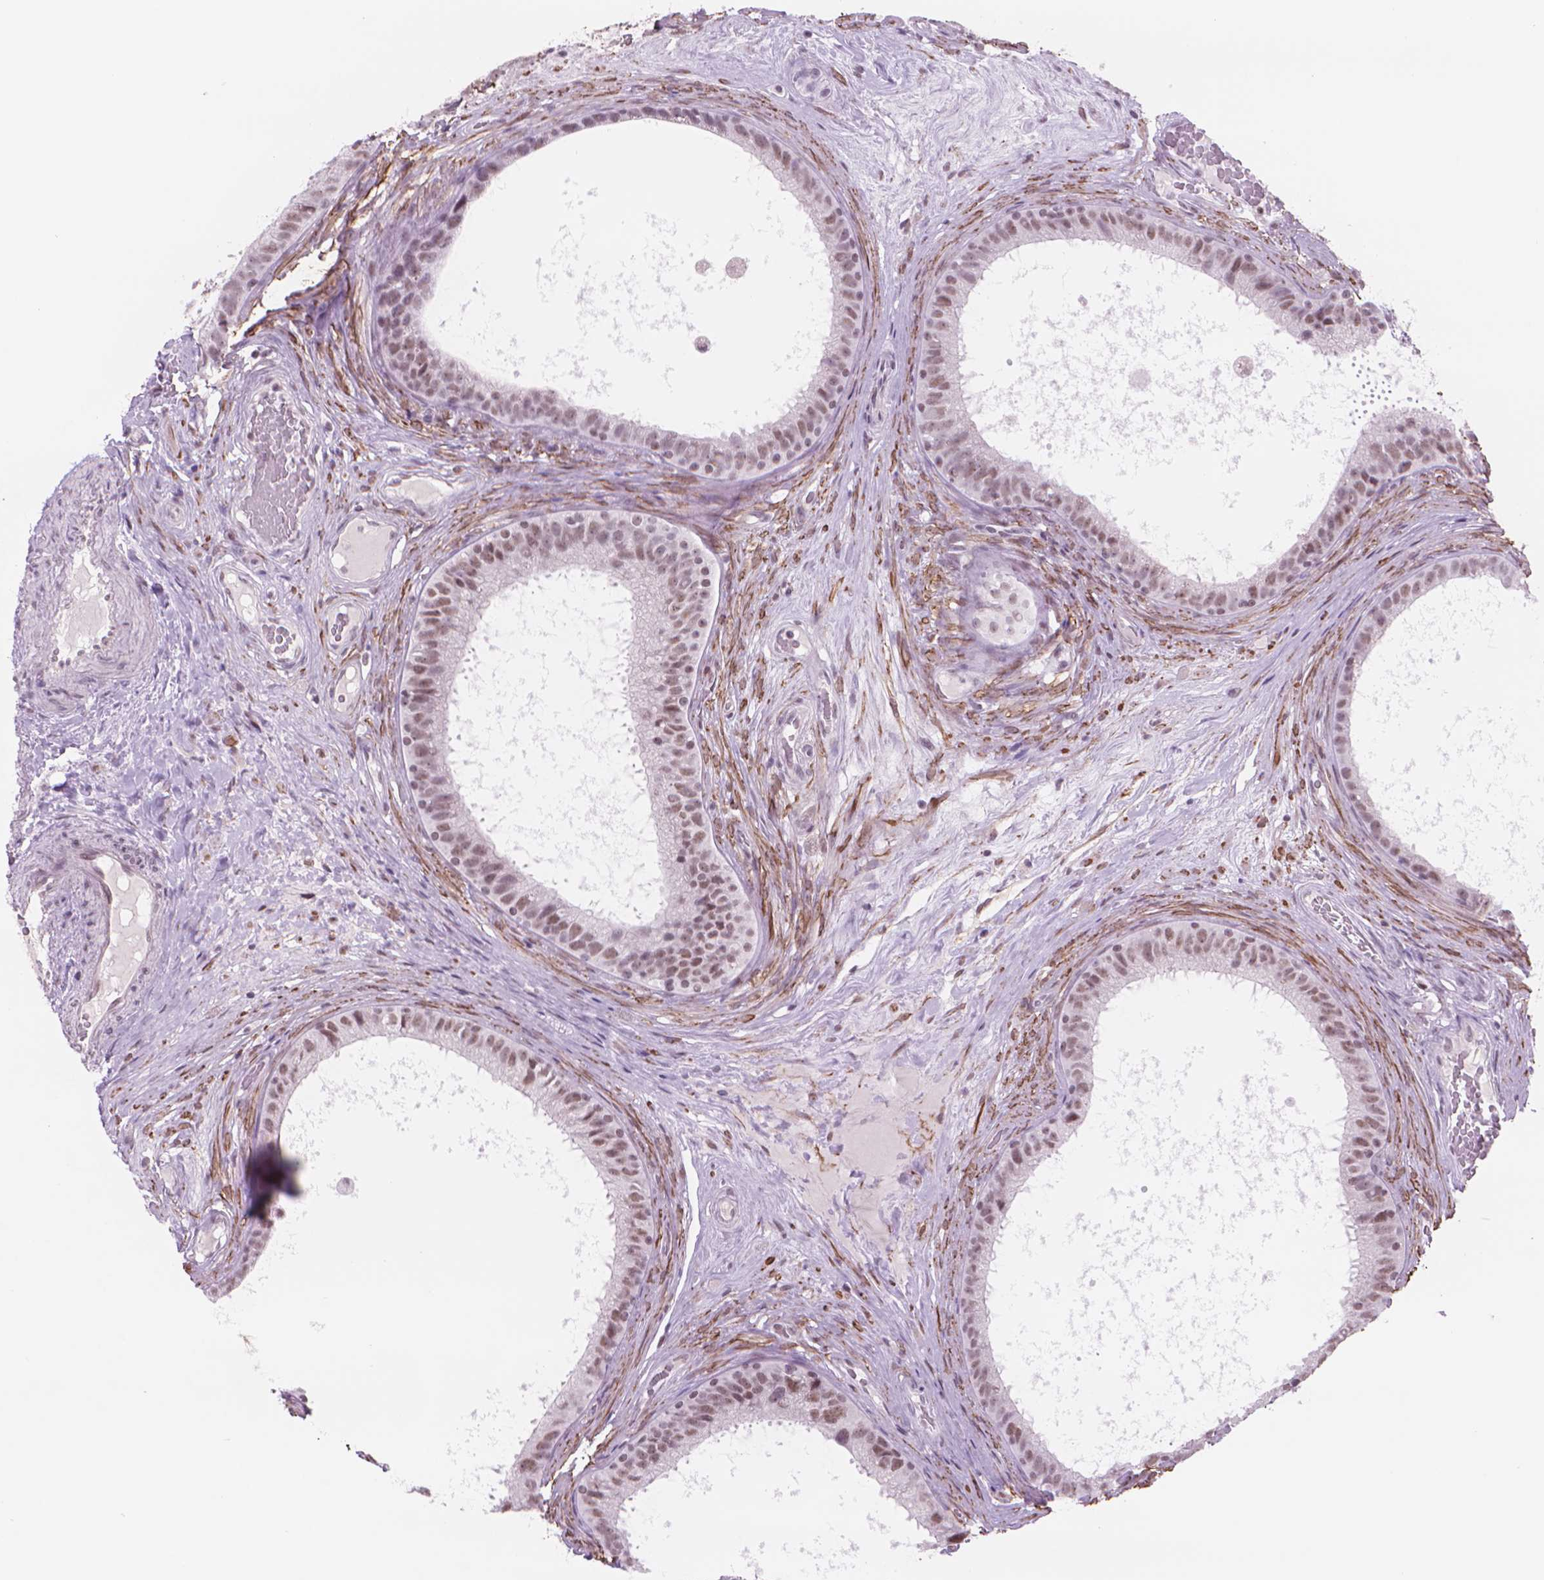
{"staining": {"intensity": "moderate", "quantity": ">75%", "location": "nuclear"}, "tissue": "epididymis", "cell_type": "Glandular cells", "image_type": "normal", "snomed": [{"axis": "morphology", "description": "Normal tissue, NOS"}, {"axis": "topography", "description": "Epididymis"}], "caption": "The micrograph exhibits immunohistochemical staining of benign epididymis. There is moderate nuclear staining is identified in about >75% of glandular cells.", "gene": "POLR3D", "patient": {"sex": "male", "age": 59}}